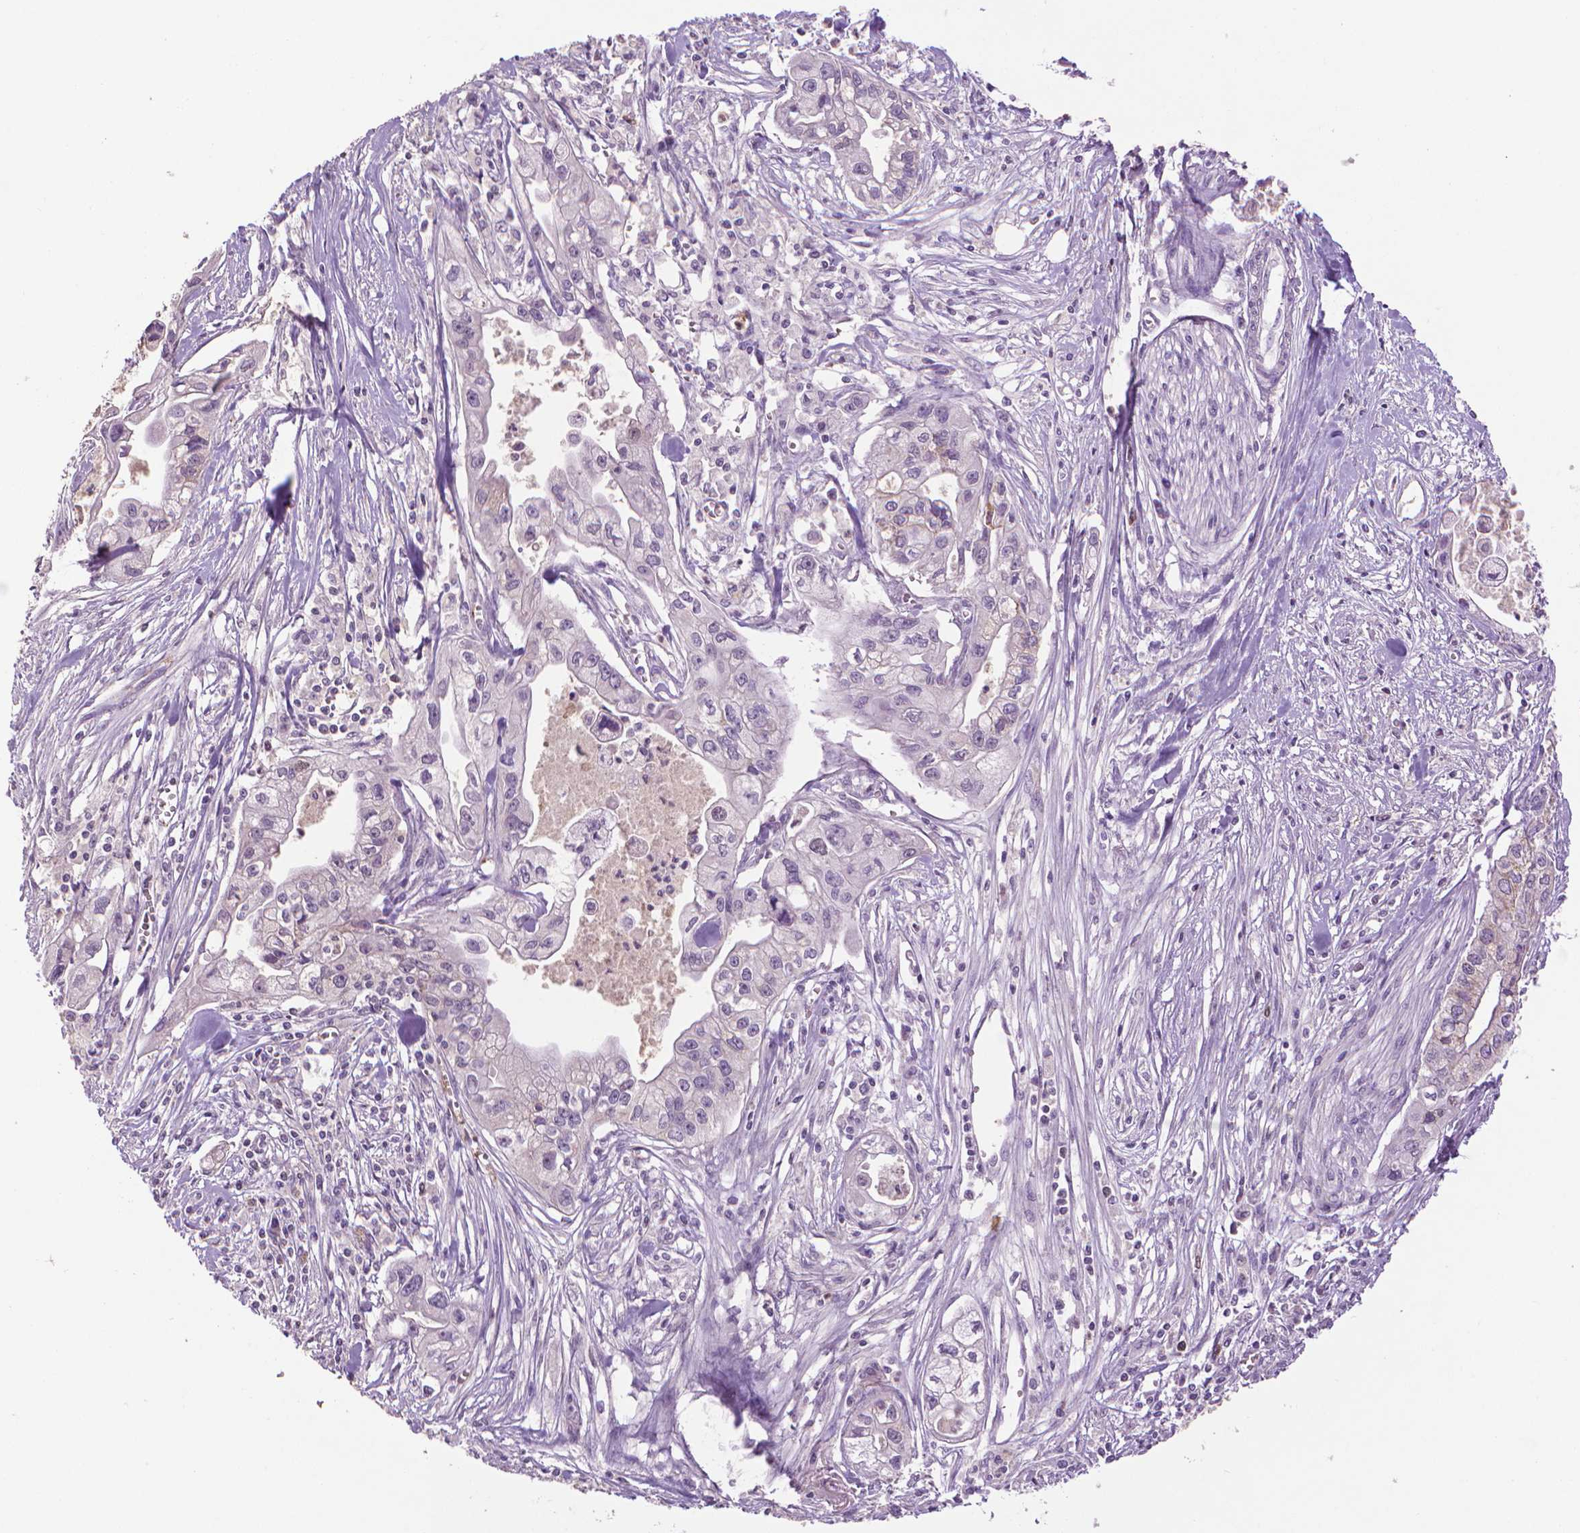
{"staining": {"intensity": "negative", "quantity": "none", "location": "none"}, "tissue": "pancreatic cancer", "cell_type": "Tumor cells", "image_type": "cancer", "snomed": [{"axis": "morphology", "description": "Adenocarcinoma, NOS"}, {"axis": "topography", "description": "Pancreas"}], "caption": "Immunohistochemical staining of adenocarcinoma (pancreatic) reveals no significant positivity in tumor cells. (Stains: DAB immunohistochemistry with hematoxylin counter stain, Microscopy: brightfield microscopy at high magnification).", "gene": "CDKN2D", "patient": {"sex": "male", "age": 70}}